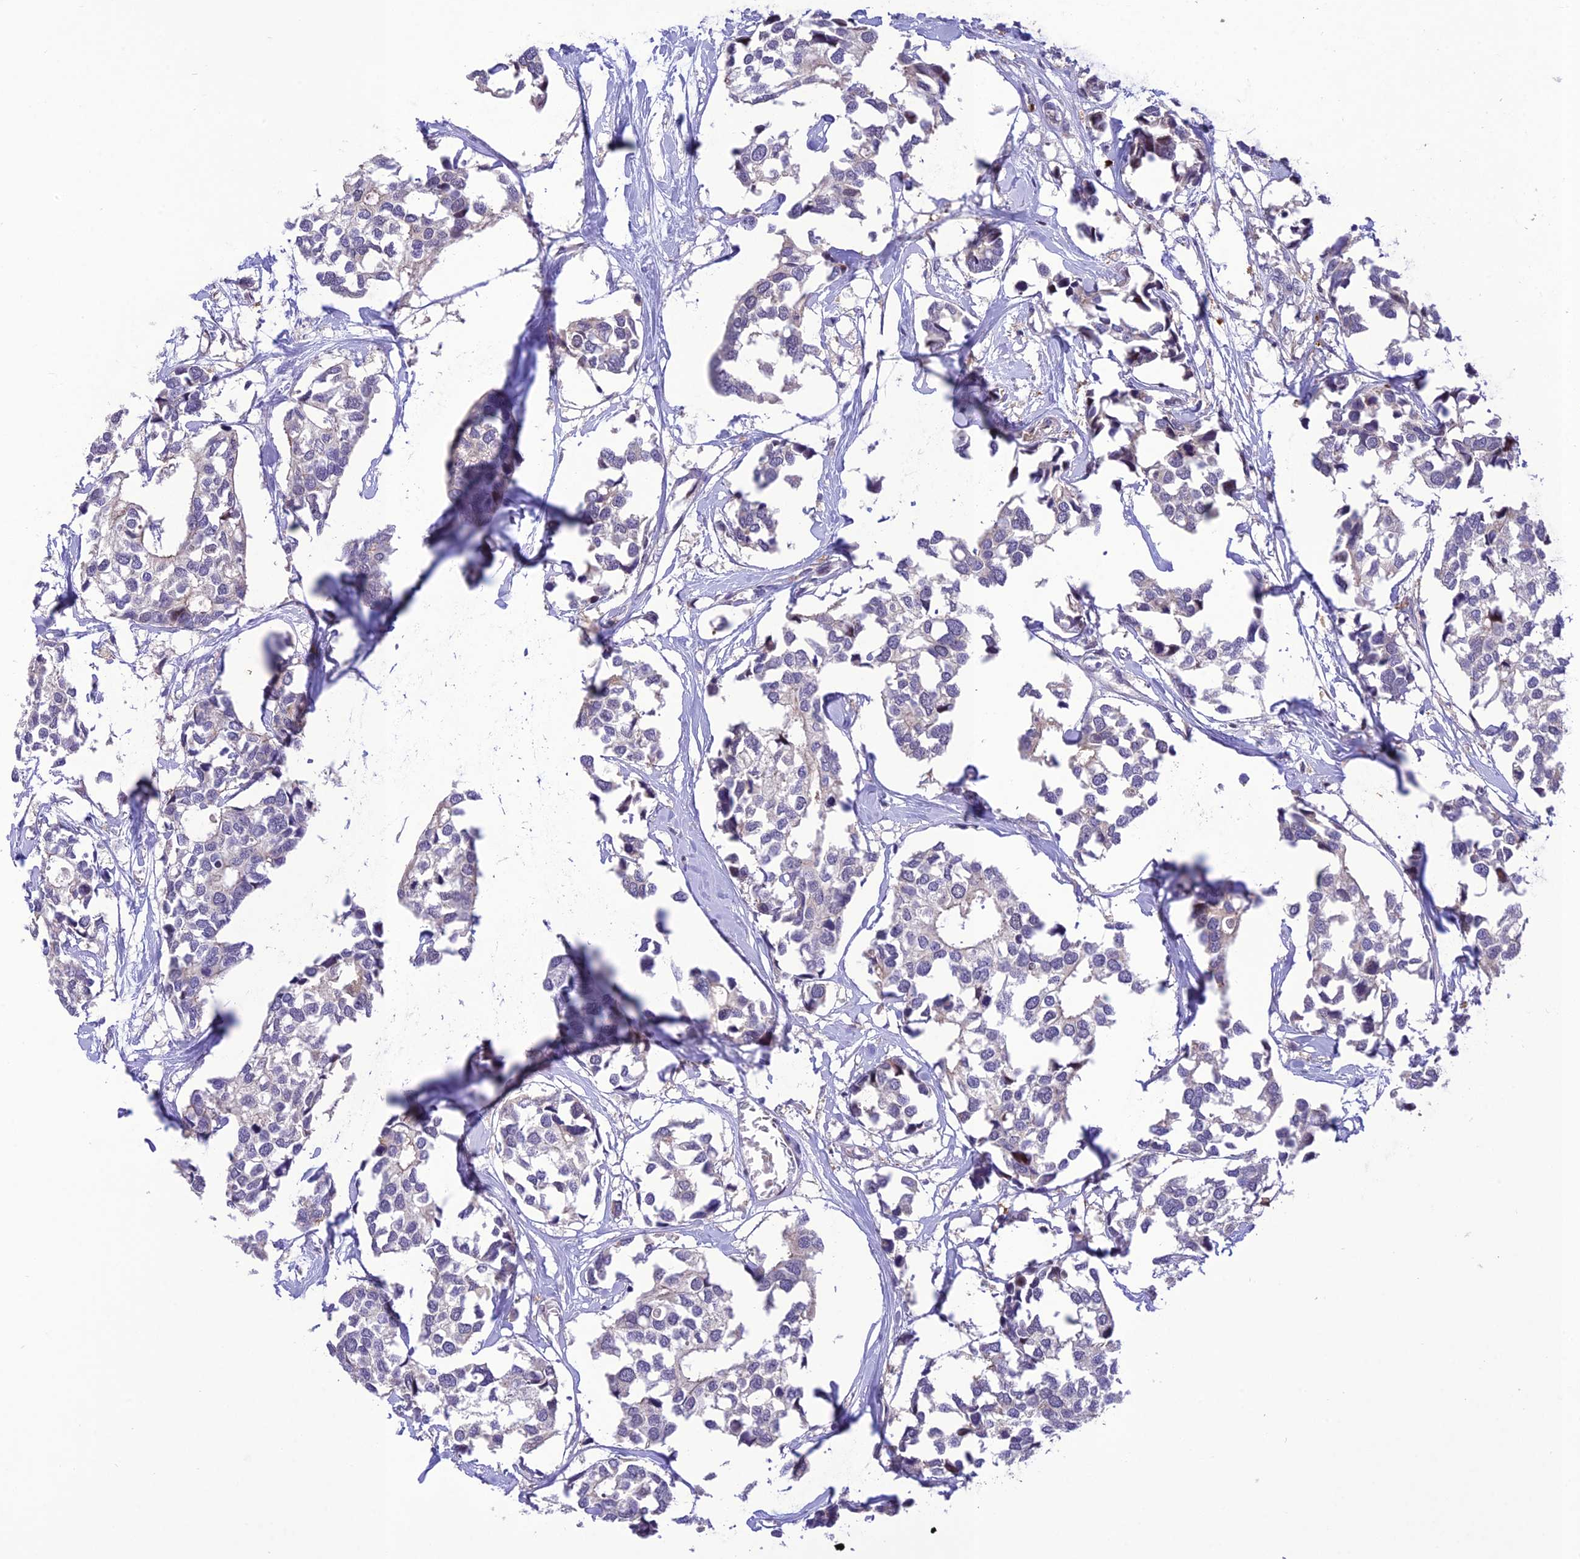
{"staining": {"intensity": "negative", "quantity": "none", "location": "none"}, "tissue": "breast cancer", "cell_type": "Tumor cells", "image_type": "cancer", "snomed": [{"axis": "morphology", "description": "Duct carcinoma"}, {"axis": "topography", "description": "Breast"}], "caption": "Protein analysis of breast invasive ductal carcinoma displays no significant expression in tumor cells.", "gene": "ANKRD52", "patient": {"sex": "female", "age": 83}}